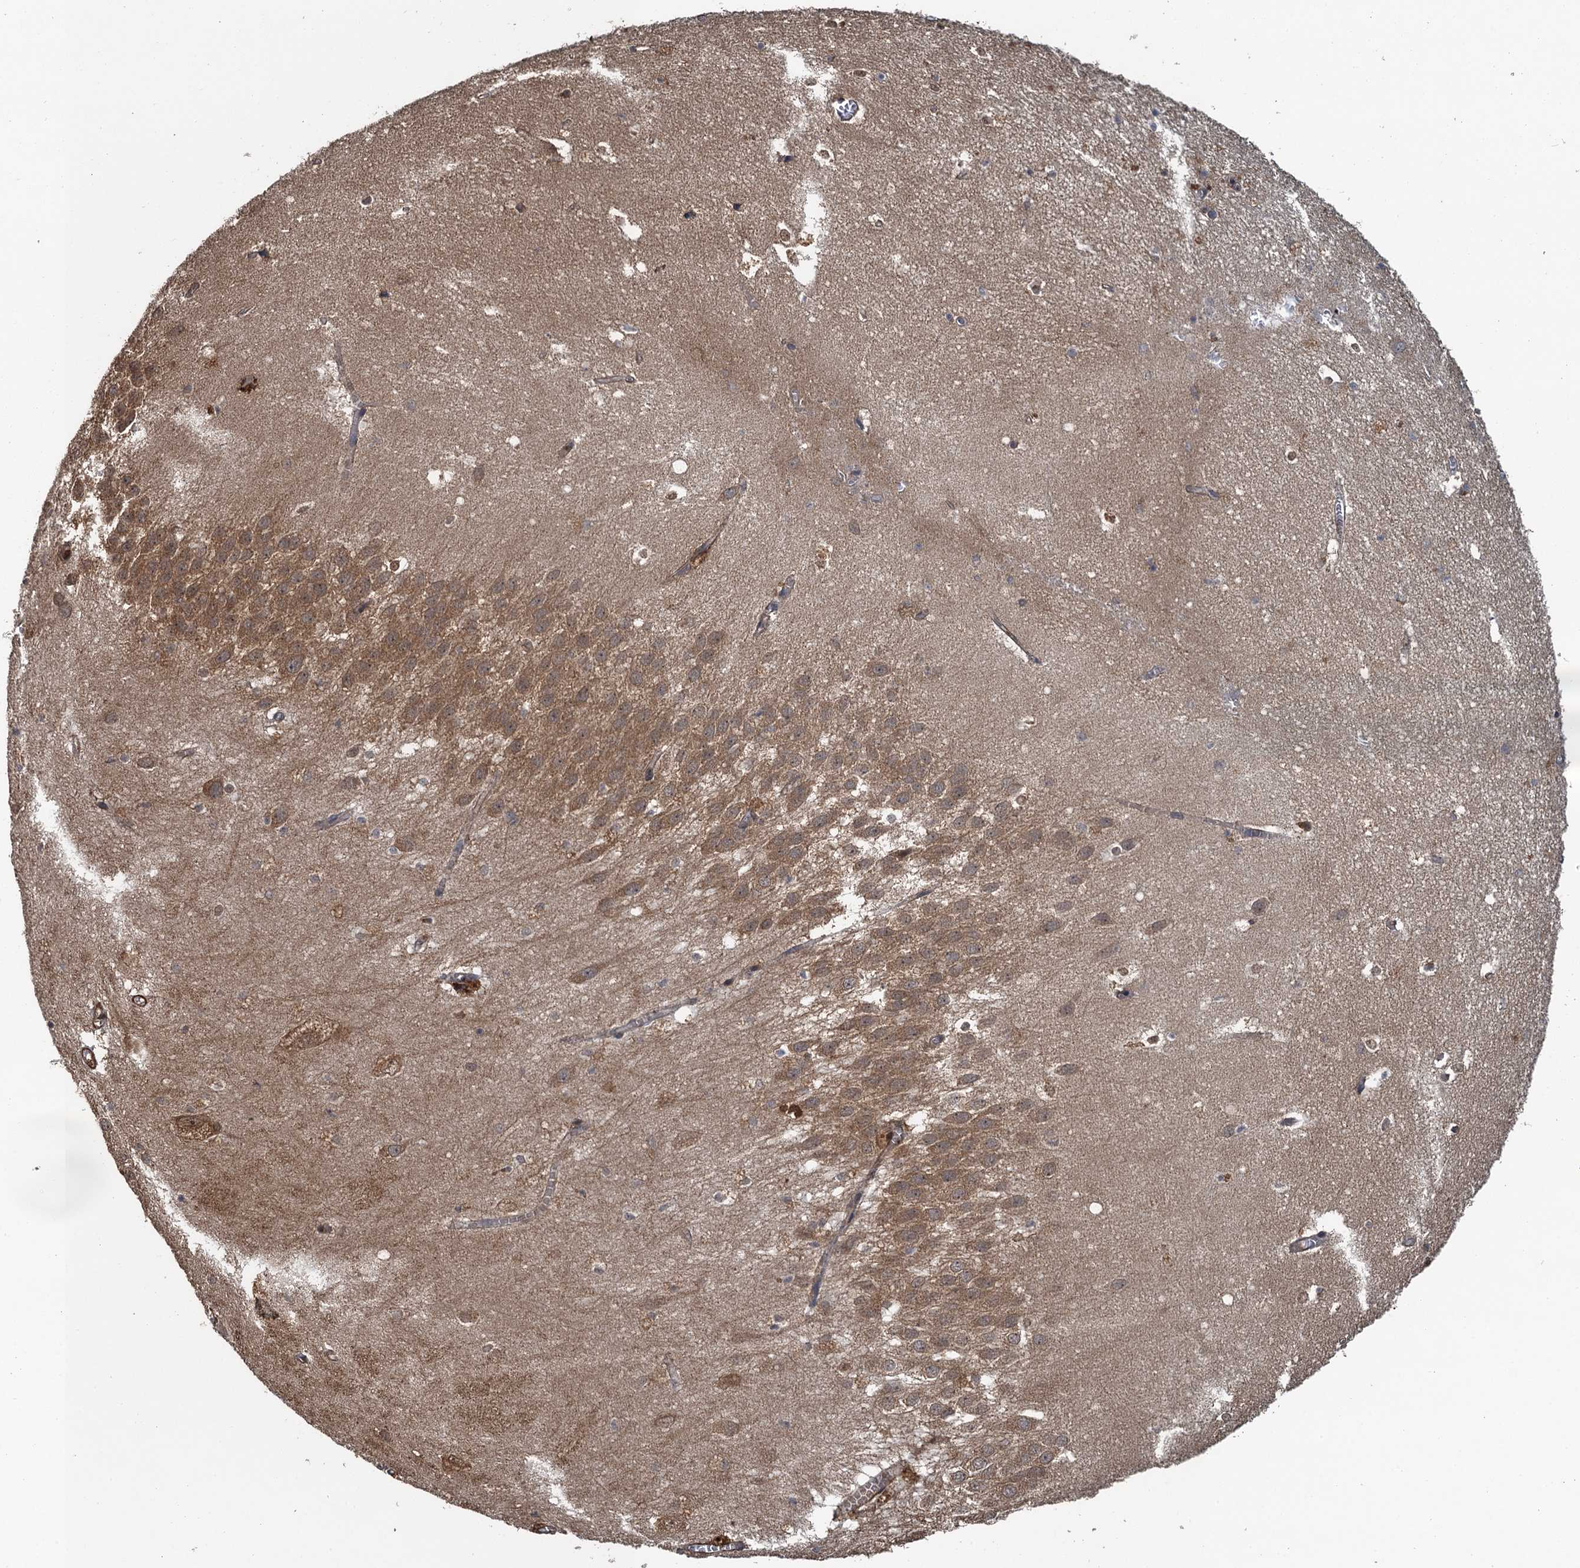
{"staining": {"intensity": "moderate", "quantity": "<25%", "location": "cytoplasmic/membranous,nuclear"}, "tissue": "hippocampus", "cell_type": "Glial cells", "image_type": "normal", "snomed": [{"axis": "morphology", "description": "Normal tissue, NOS"}, {"axis": "topography", "description": "Hippocampus"}], "caption": "Glial cells reveal low levels of moderate cytoplasmic/membranous,nuclear staining in about <25% of cells in unremarkable human hippocampus.", "gene": "MEAK7", "patient": {"sex": "female", "age": 64}}